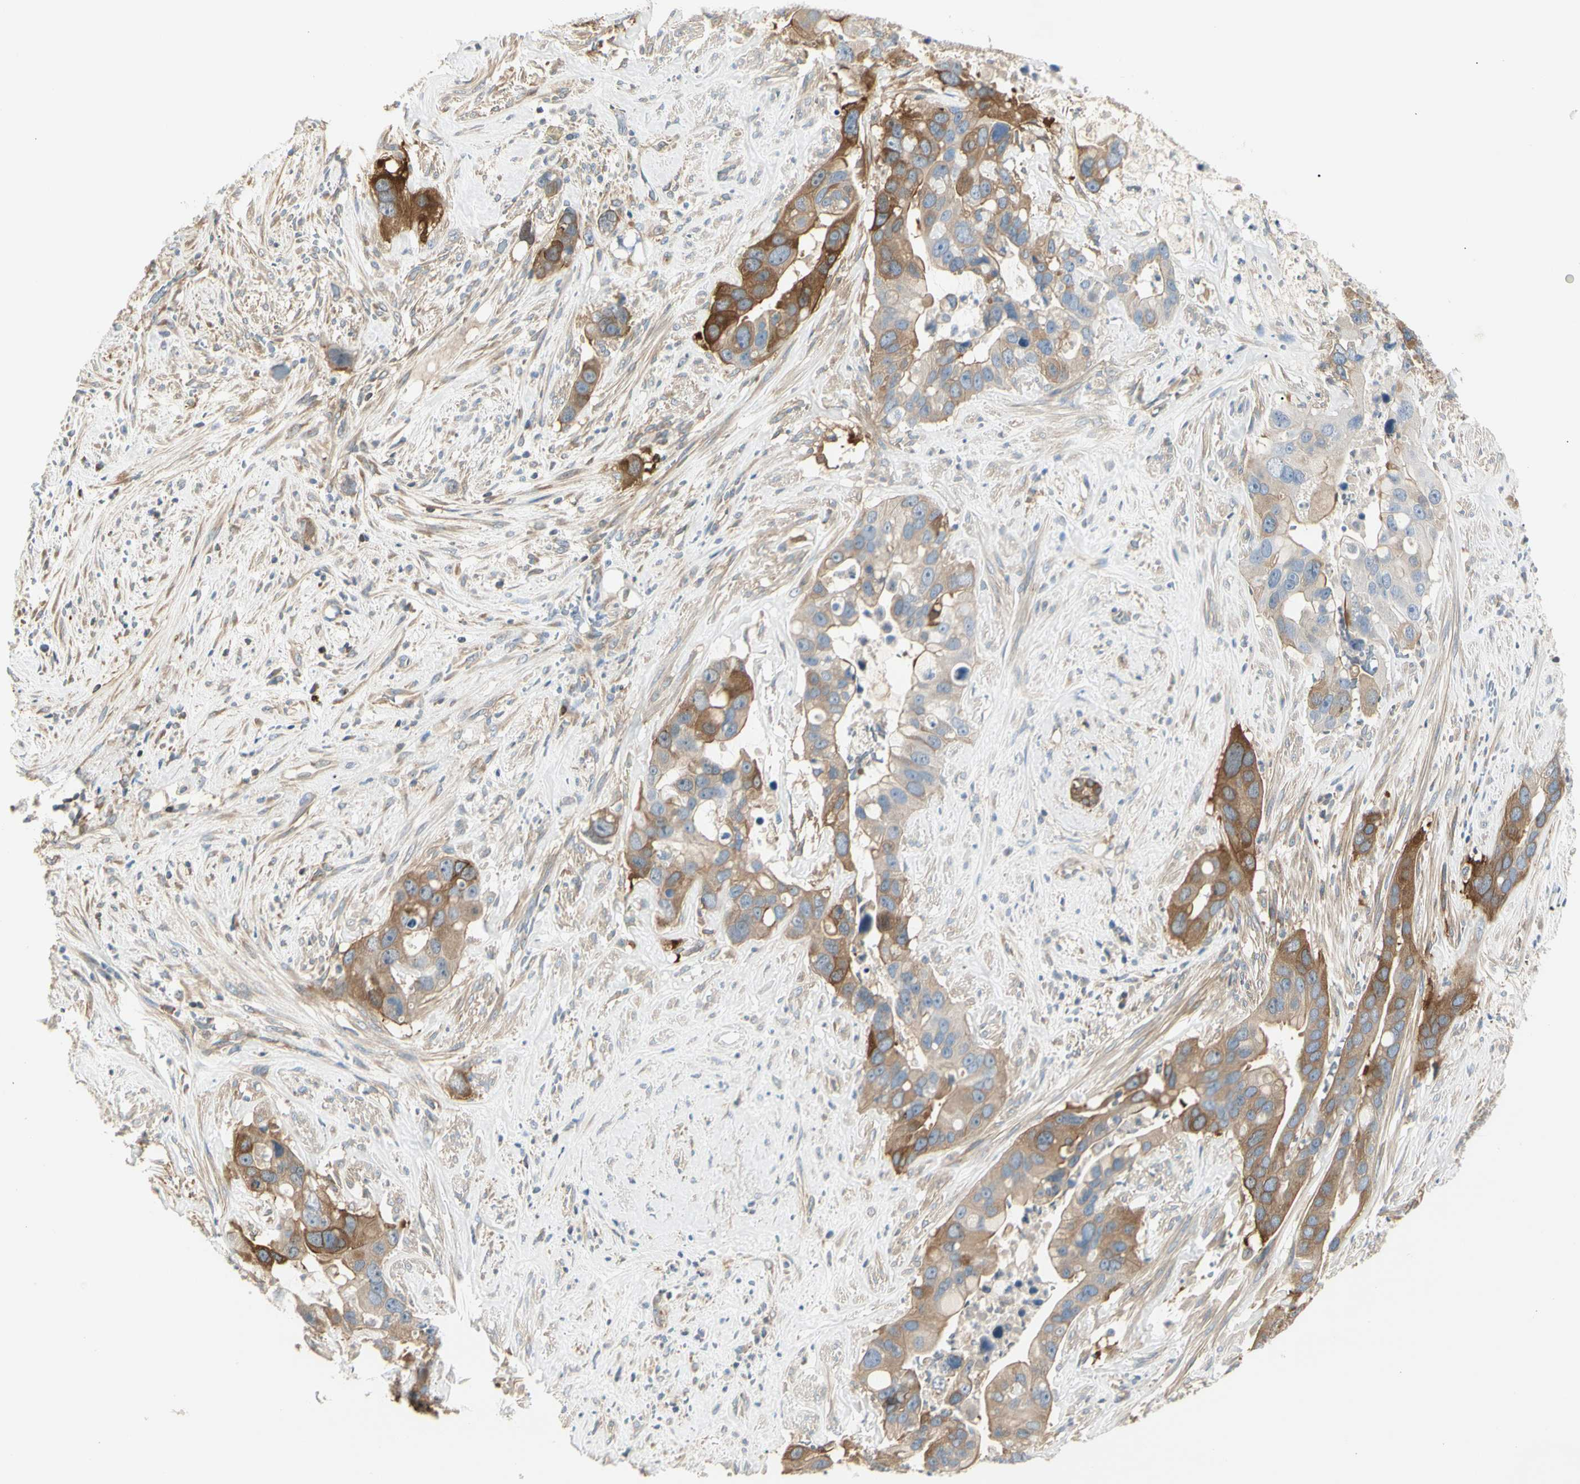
{"staining": {"intensity": "strong", "quantity": ">75%", "location": "cytoplasmic/membranous"}, "tissue": "liver cancer", "cell_type": "Tumor cells", "image_type": "cancer", "snomed": [{"axis": "morphology", "description": "Cholangiocarcinoma"}, {"axis": "topography", "description": "Liver"}], "caption": "This photomicrograph shows liver cancer stained with immunohistochemistry (IHC) to label a protein in brown. The cytoplasmic/membranous of tumor cells show strong positivity for the protein. Nuclei are counter-stained blue.", "gene": "NFKB2", "patient": {"sex": "female", "age": 65}}